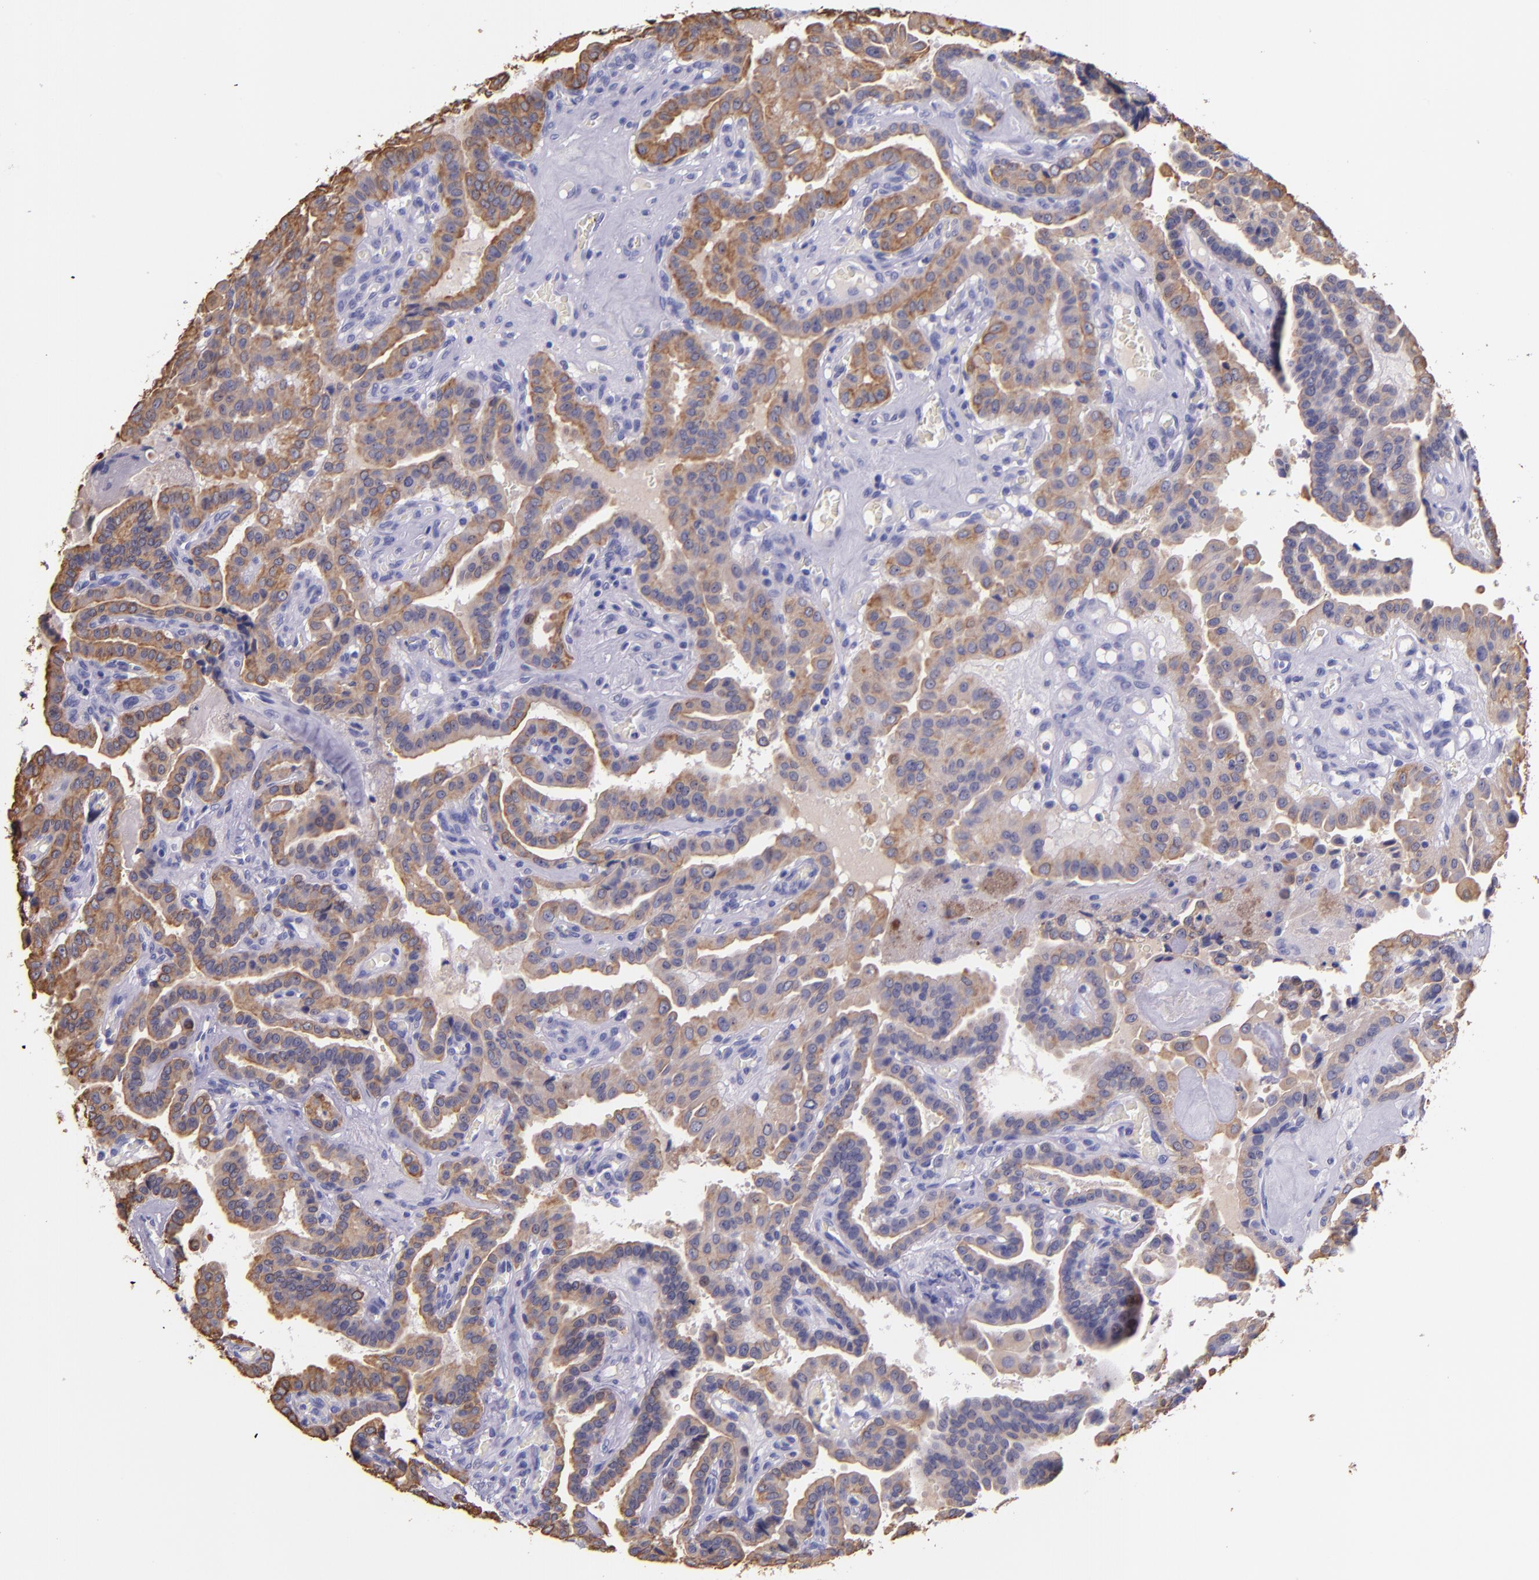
{"staining": {"intensity": "moderate", "quantity": ">75%", "location": "cytoplasmic/membranous"}, "tissue": "thyroid cancer", "cell_type": "Tumor cells", "image_type": "cancer", "snomed": [{"axis": "morphology", "description": "Papillary adenocarcinoma, NOS"}, {"axis": "topography", "description": "Thyroid gland"}], "caption": "Protein expression analysis of papillary adenocarcinoma (thyroid) demonstrates moderate cytoplasmic/membranous staining in approximately >75% of tumor cells. (DAB (3,3'-diaminobenzidine) IHC with brightfield microscopy, high magnification).", "gene": "KRT4", "patient": {"sex": "male", "age": 87}}